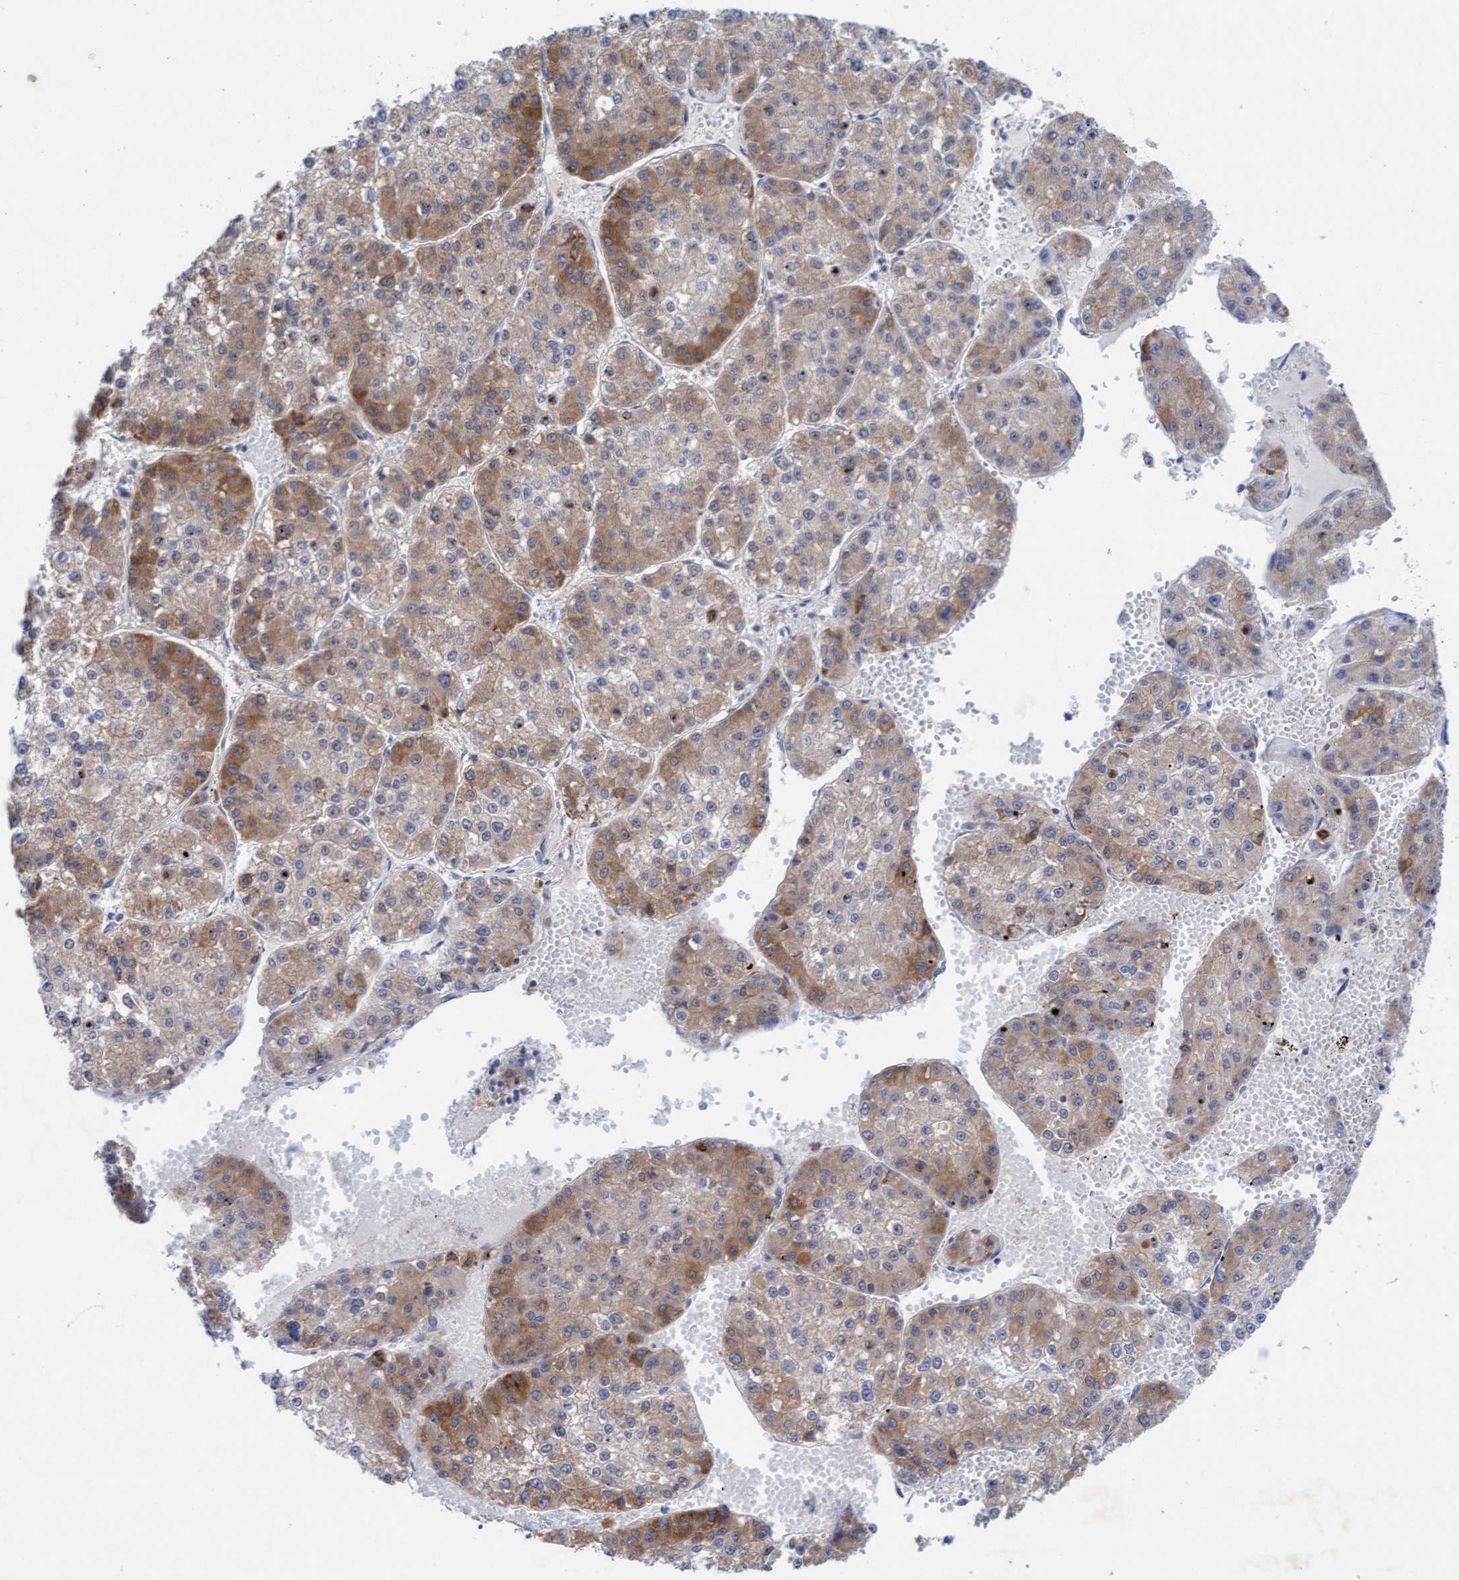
{"staining": {"intensity": "moderate", "quantity": "<25%", "location": "cytoplasmic/membranous"}, "tissue": "liver cancer", "cell_type": "Tumor cells", "image_type": "cancer", "snomed": [{"axis": "morphology", "description": "Carcinoma, Hepatocellular, NOS"}, {"axis": "topography", "description": "Liver"}], "caption": "Liver cancer stained with a protein marker displays moderate staining in tumor cells.", "gene": "PLCD1", "patient": {"sex": "female", "age": 73}}